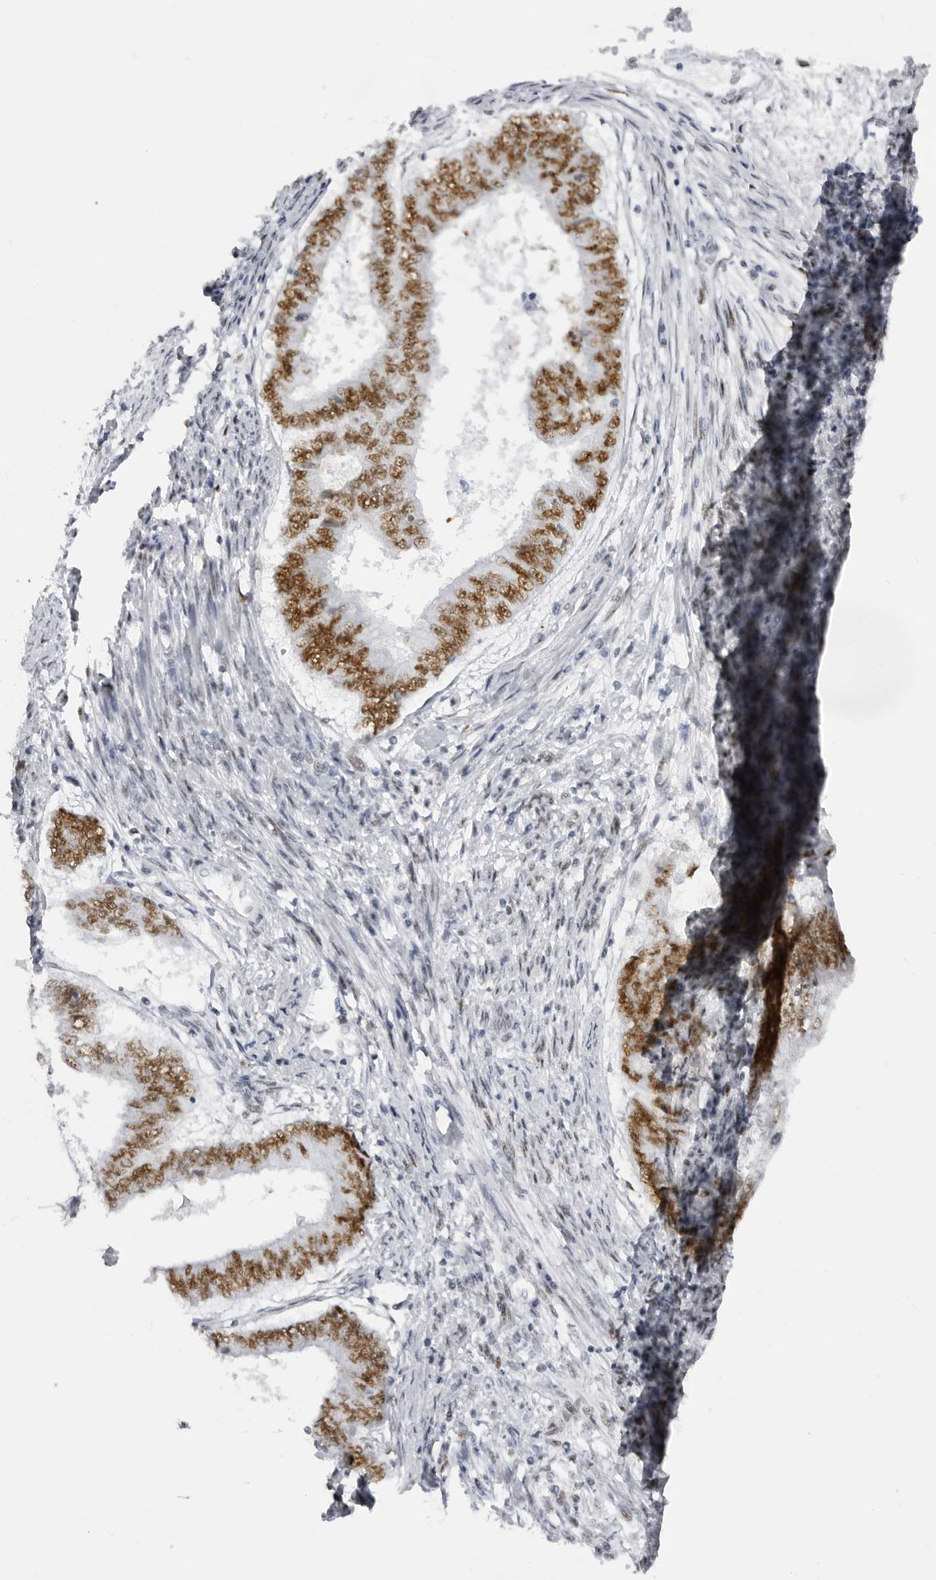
{"staining": {"intensity": "moderate", "quantity": ">75%", "location": "nuclear"}, "tissue": "endometrial cancer", "cell_type": "Tumor cells", "image_type": "cancer", "snomed": [{"axis": "morphology", "description": "Polyp, NOS"}, {"axis": "morphology", "description": "Adenocarcinoma, NOS"}, {"axis": "morphology", "description": "Adenoma, NOS"}, {"axis": "topography", "description": "Endometrium"}], "caption": "This micrograph reveals immunohistochemistry (IHC) staining of polyp (endometrial), with medium moderate nuclear staining in about >75% of tumor cells.", "gene": "IRF2BP2", "patient": {"sex": "female", "age": 79}}